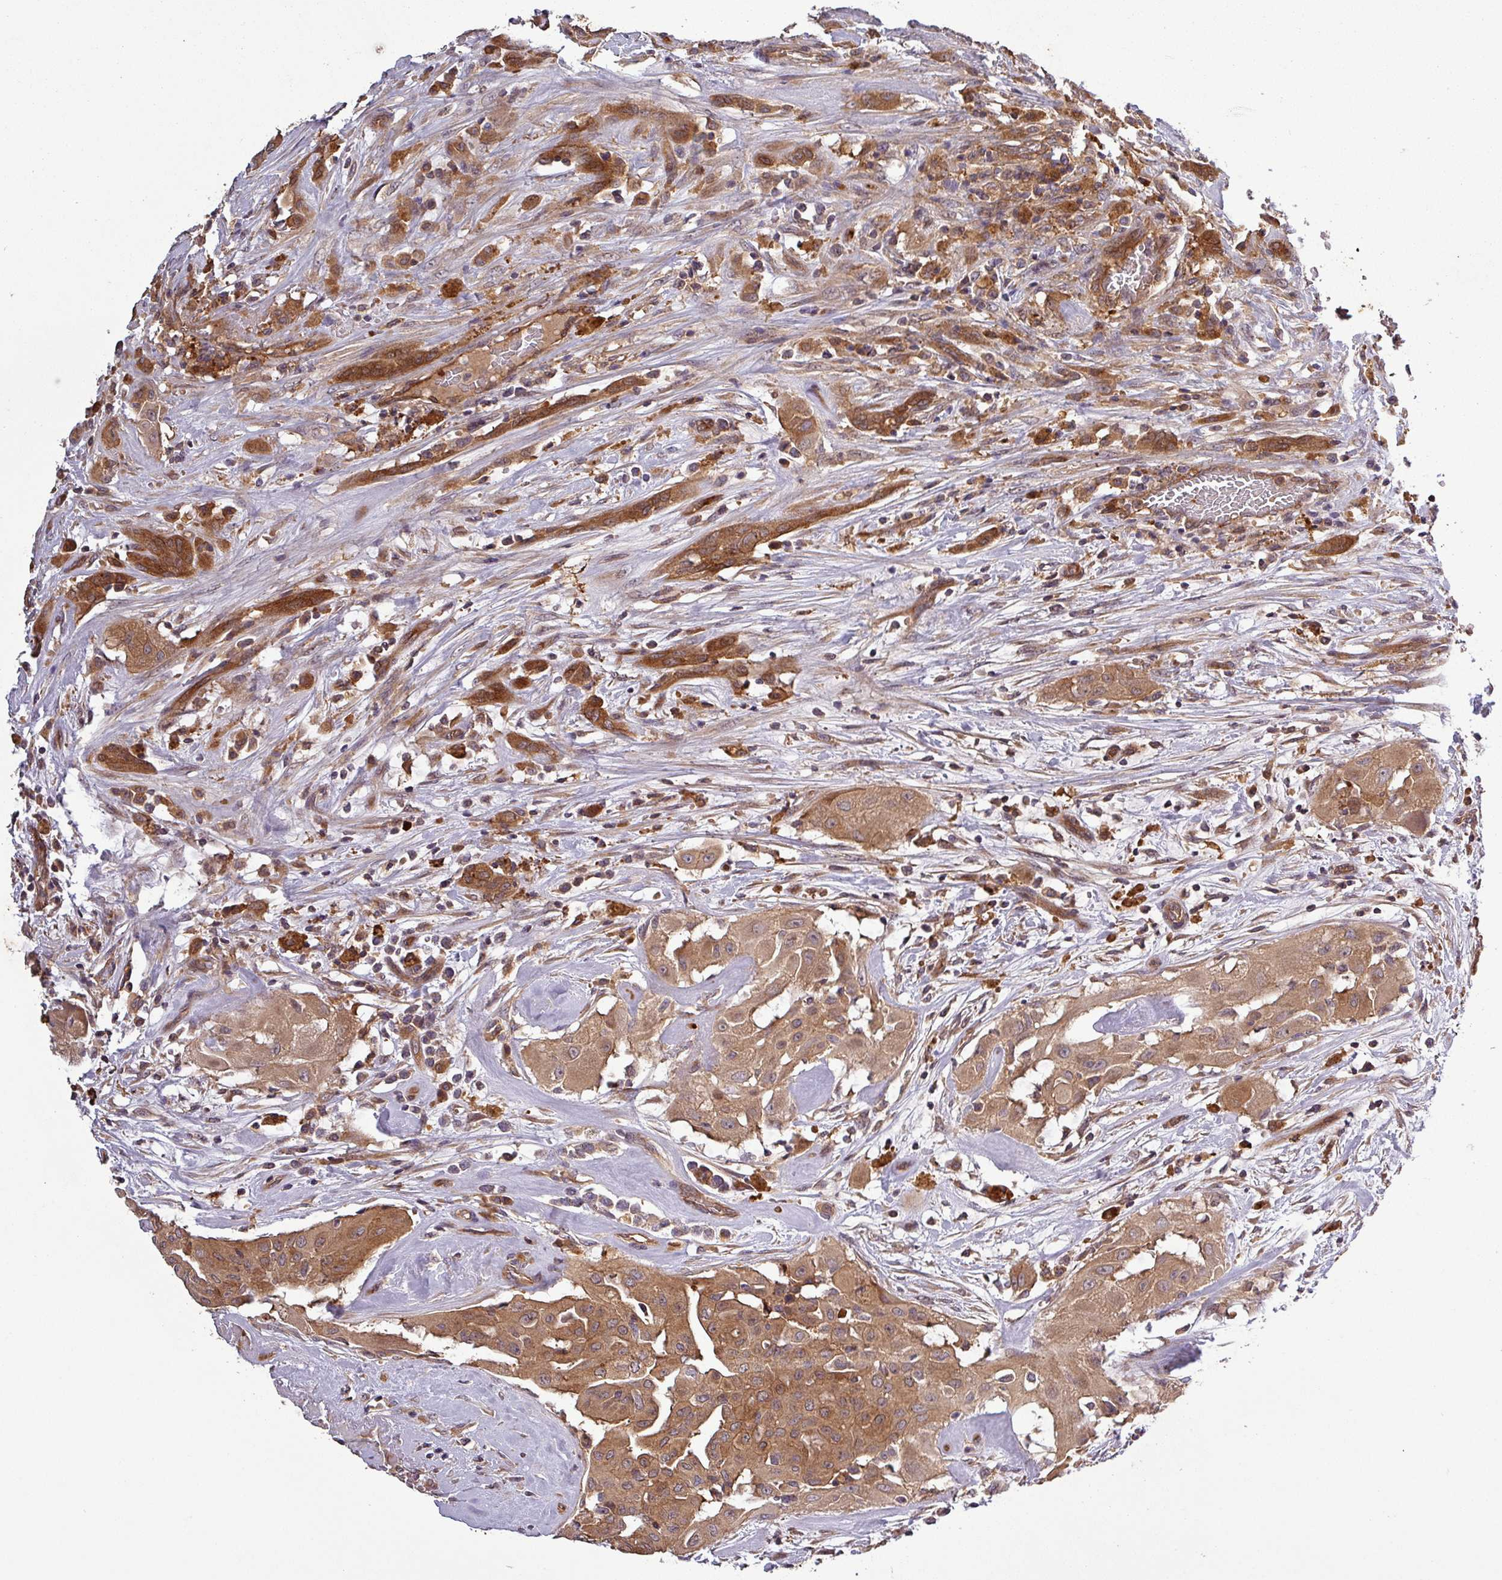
{"staining": {"intensity": "moderate", "quantity": ">75%", "location": "cytoplasmic/membranous"}, "tissue": "thyroid cancer", "cell_type": "Tumor cells", "image_type": "cancer", "snomed": [{"axis": "morphology", "description": "Papillary adenocarcinoma, NOS"}, {"axis": "topography", "description": "Thyroid gland"}], "caption": "Tumor cells demonstrate medium levels of moderate cytoplasmic/membranous staining in approximately >75% of cells in thyroid cancer (papillary adenocarcinoma). The staining is performed using DAB brown chromogen to label protein expression. The nuclei are counter-stained blue using hematoxylin.", "gene": "SIRPB2", "patient": {"sex": "female", "age": 59}}